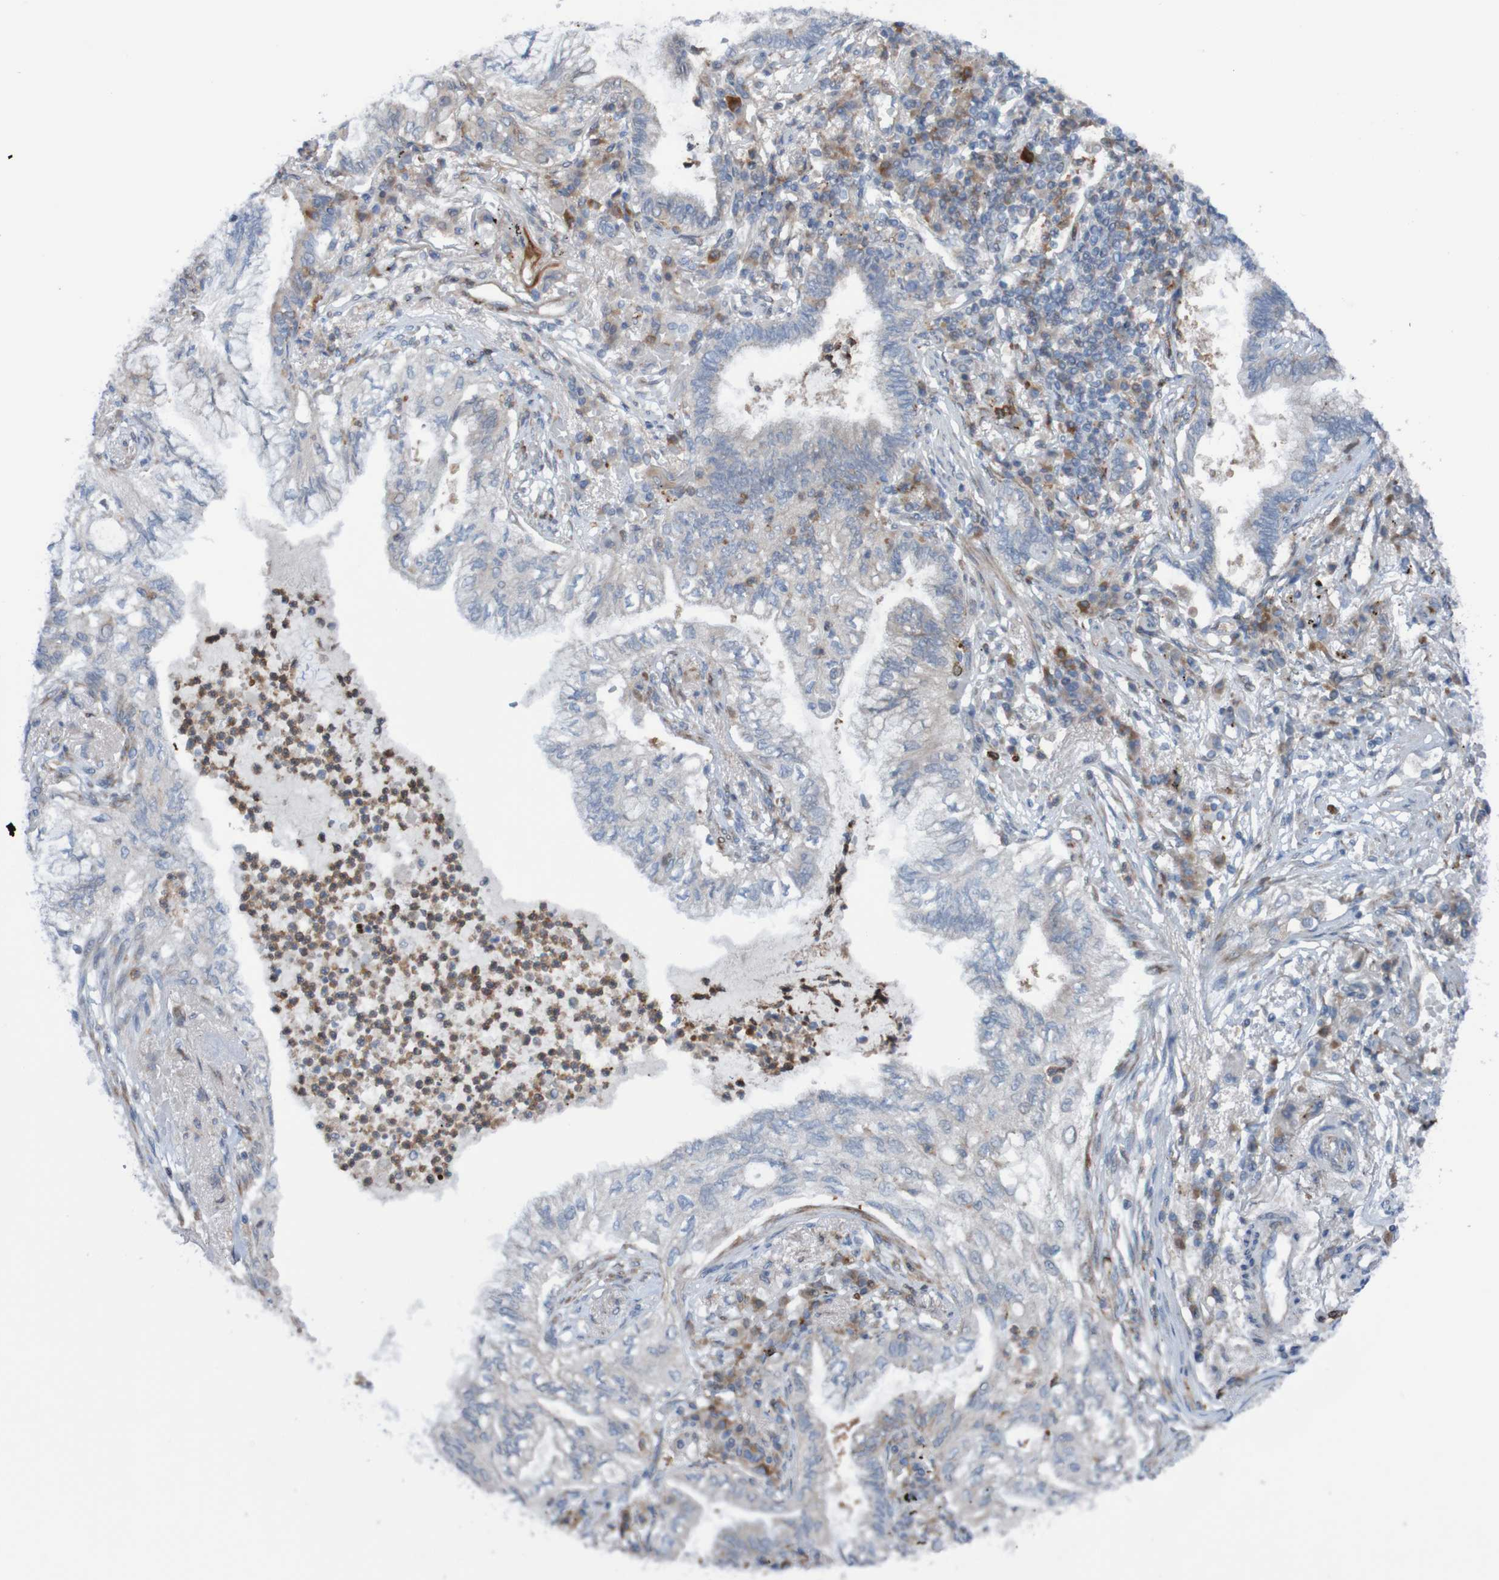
{"staining": {"intensity": "moderate", "quantity": "<25%", "location": "cytoplasmic/membranous"}, "tissue": "lung cancer", "cell_type": "Tumor cells", "image_type": "cancer", "snomed": [{"axis": "morphology", "description": "Normal tissue, NOS"}, {"axis": "morphology", "description": "Adenocarcinoma, NOS"}, {"axis": "topography", "description": "Bronchus"}, {"axis": "topography", "description": "Lung"}], "caption": "Immunohistochemistry (IHC) histopathology image of adenocarcinoma (lung) stained for a protein (brown), which shows low levels of moderate cytoplasmic/membranous positivity in about <25% of tumor cells.", "gene": "ANGPT4", "patient": {"sex": "female", "age": 70}}